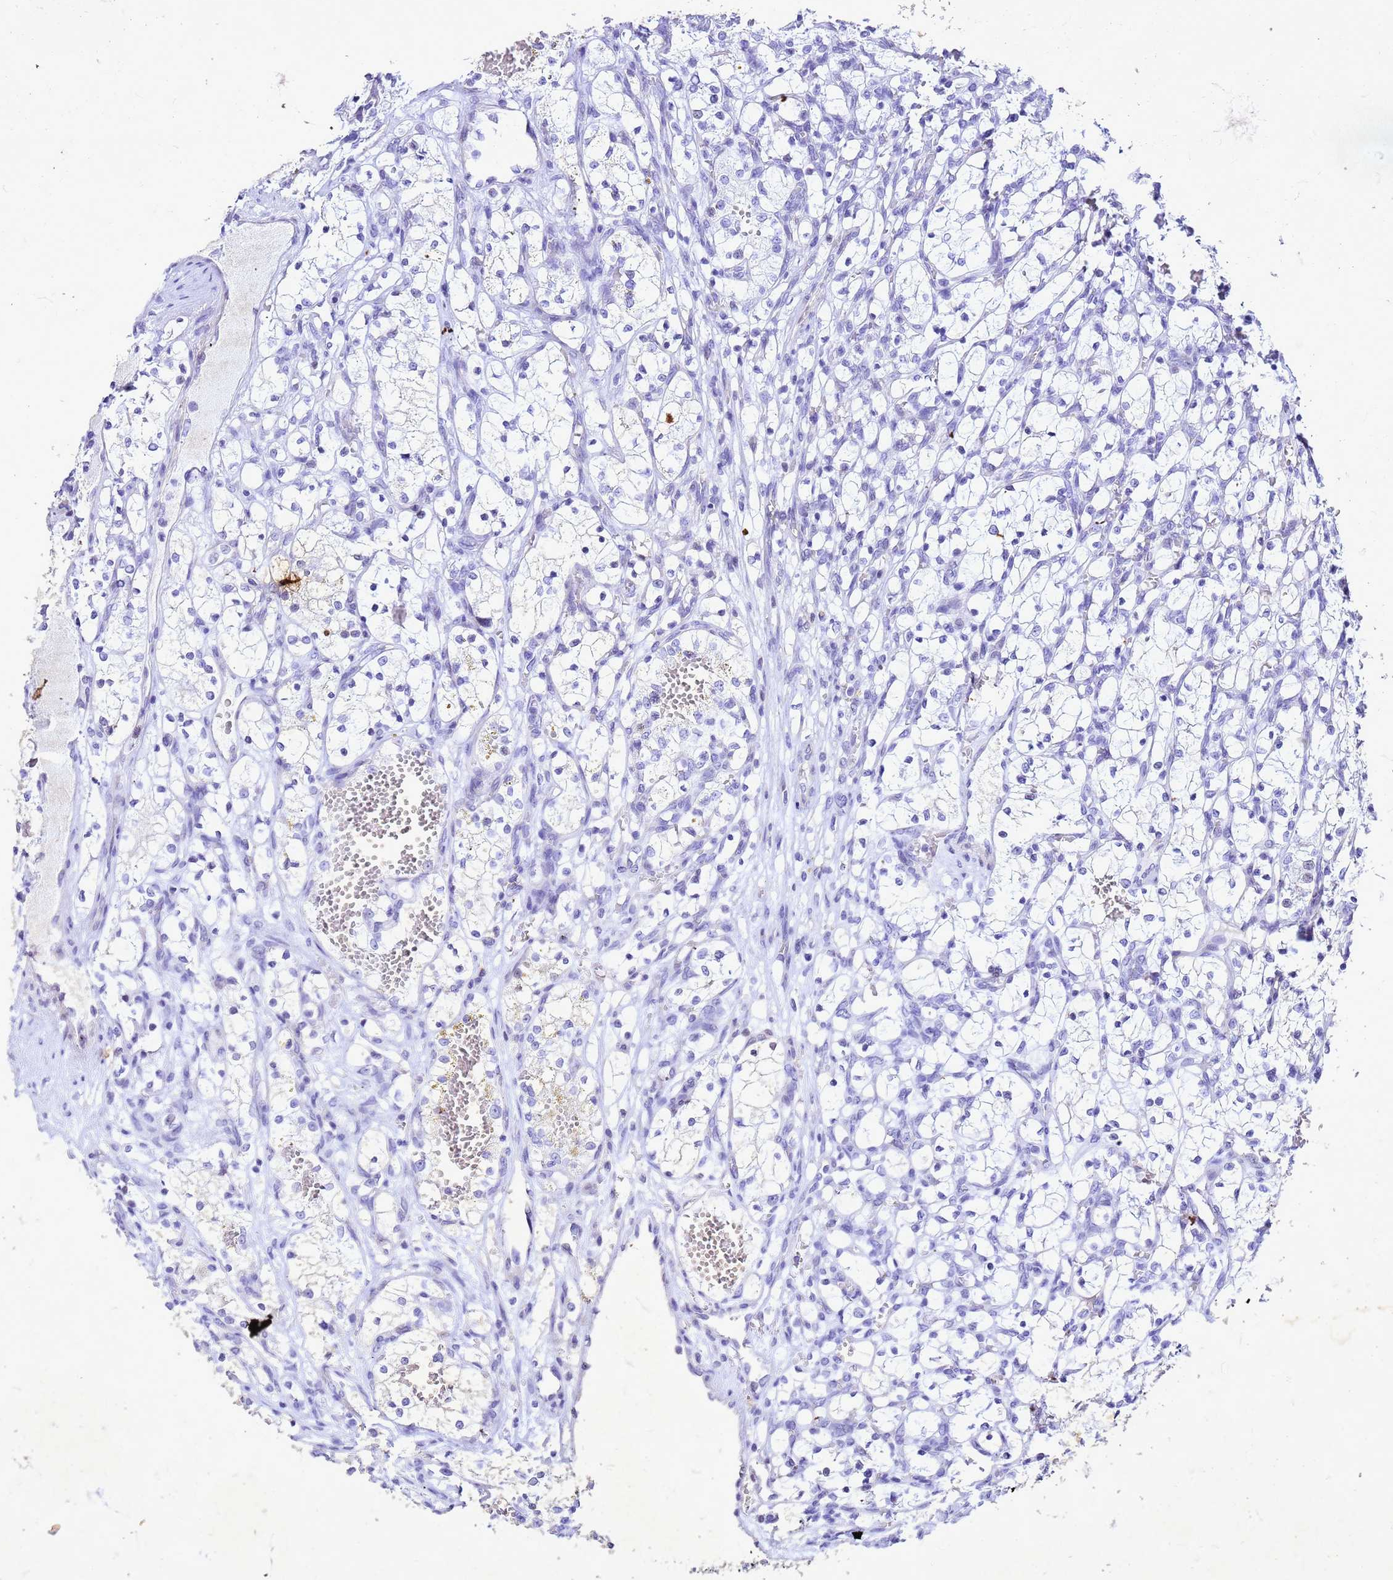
{"staining": {"intensity": "negative", "quantity": "none", "location": "none"}, "tissue": "renal cancer", "cell_type": "Tumor cells", "image_type": "cancer", "snomed": [{"axis": "morphology", "description": "Adenocarcinoma, NOS"}, {"axis": "topography", "description": "Kidney"}], "caption": "Tumor cells are negative for protein expression in human renal adenocarcinoma. Nuclei are stained in blue.", "gene": "COPS9", "patient": {"sex": "female", "age": 69}}